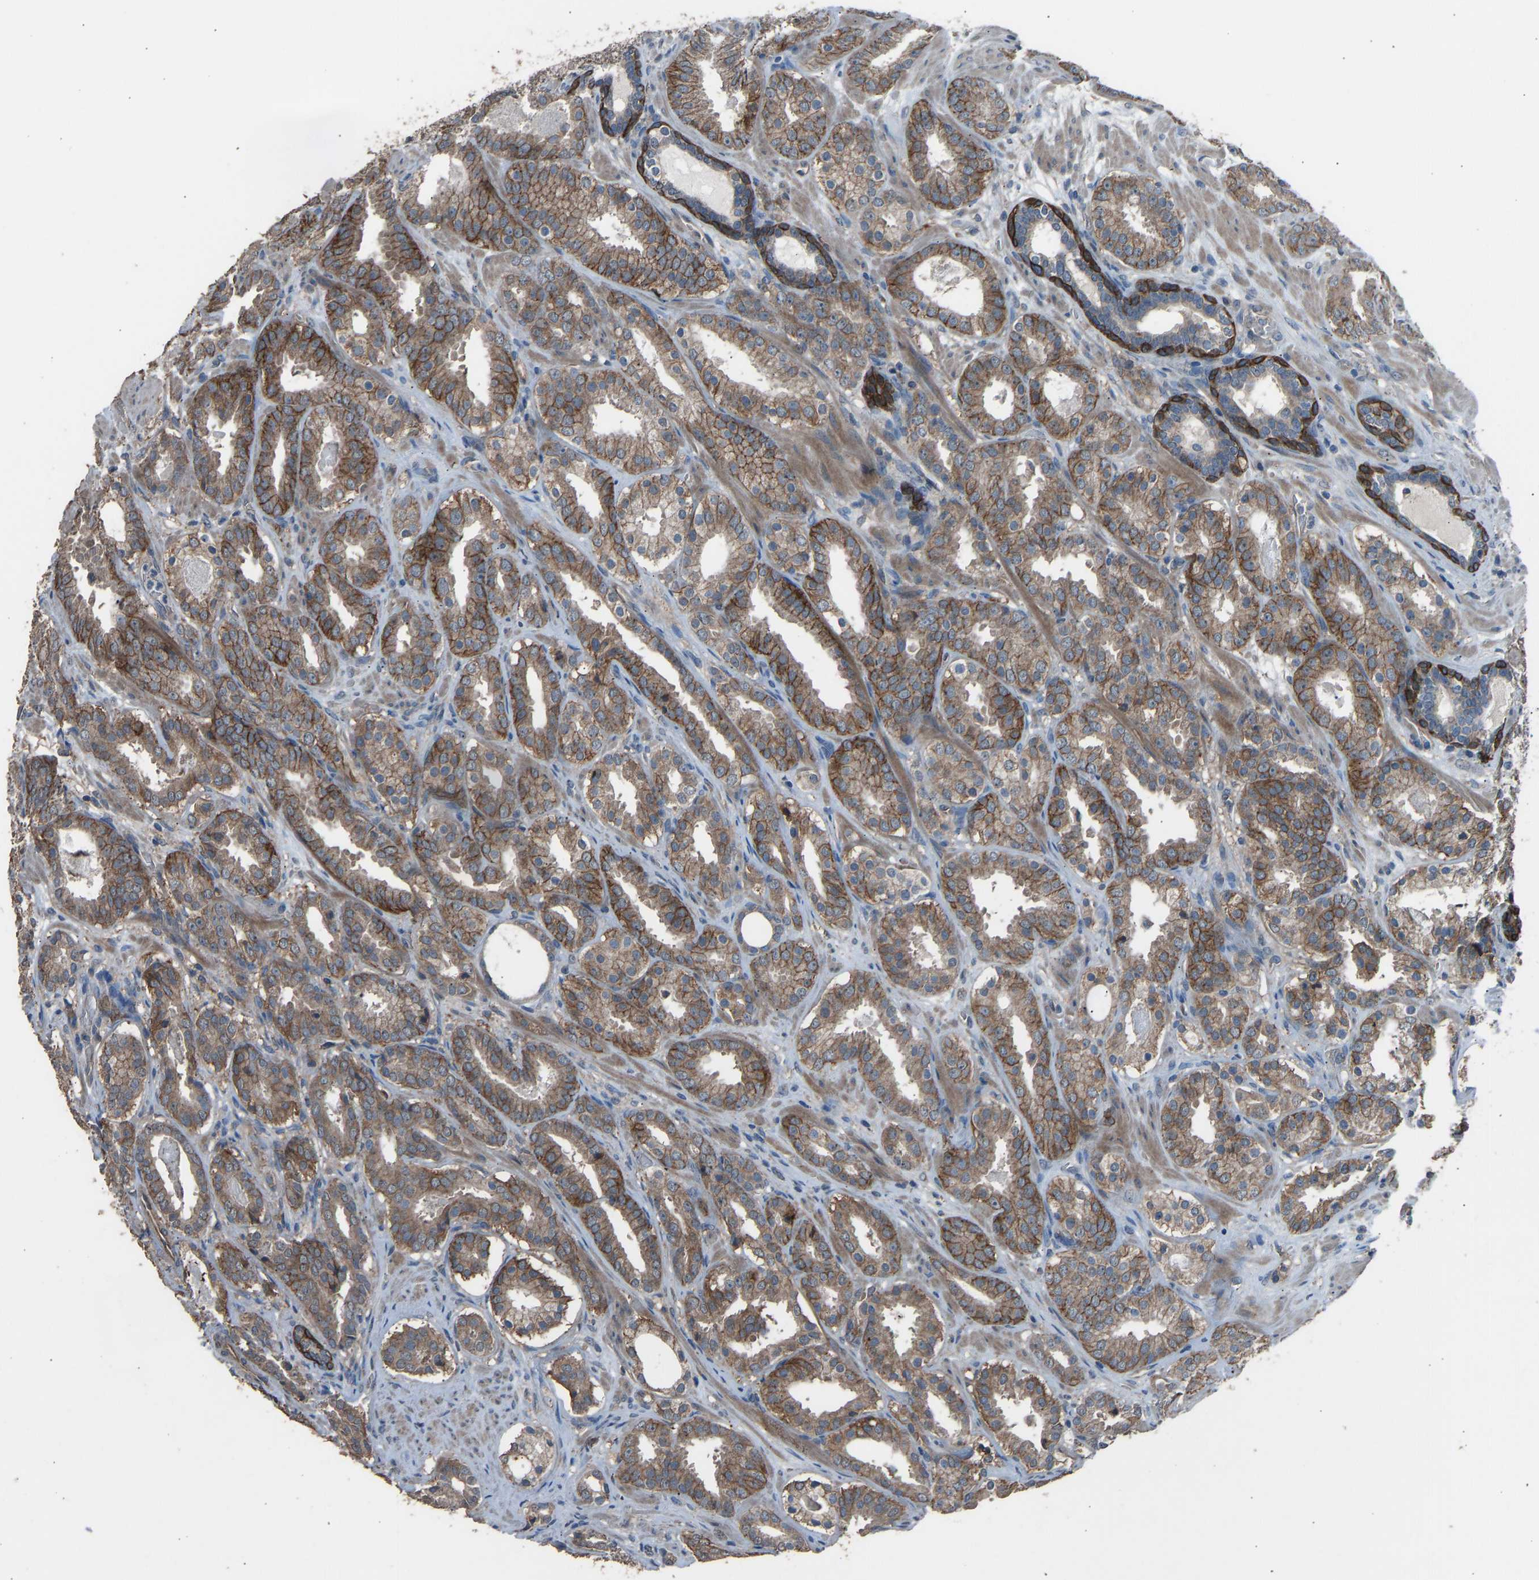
{"staining": {"intensity": "moderate", "quantity": ">75%", "location": "cytoplasmic/membranous"}, "tissue": "prostate cancer", "cell_type": "Tumor cells", "image_type": "cancer", "snomed": [{"axis": "morphology", "description": "Adenocarcinoma, Low grade"}, {"axis": "topography", "description": "Prostate"}], "caption": "A histopathology image of low-grade adenocarcinoma (prostate) stained for a protein displays moderate cytoplasmic/membranous brown staining in tumor cells.", "gene": "SLC43A1", "patient": {"sex": "male", "age": 69}}